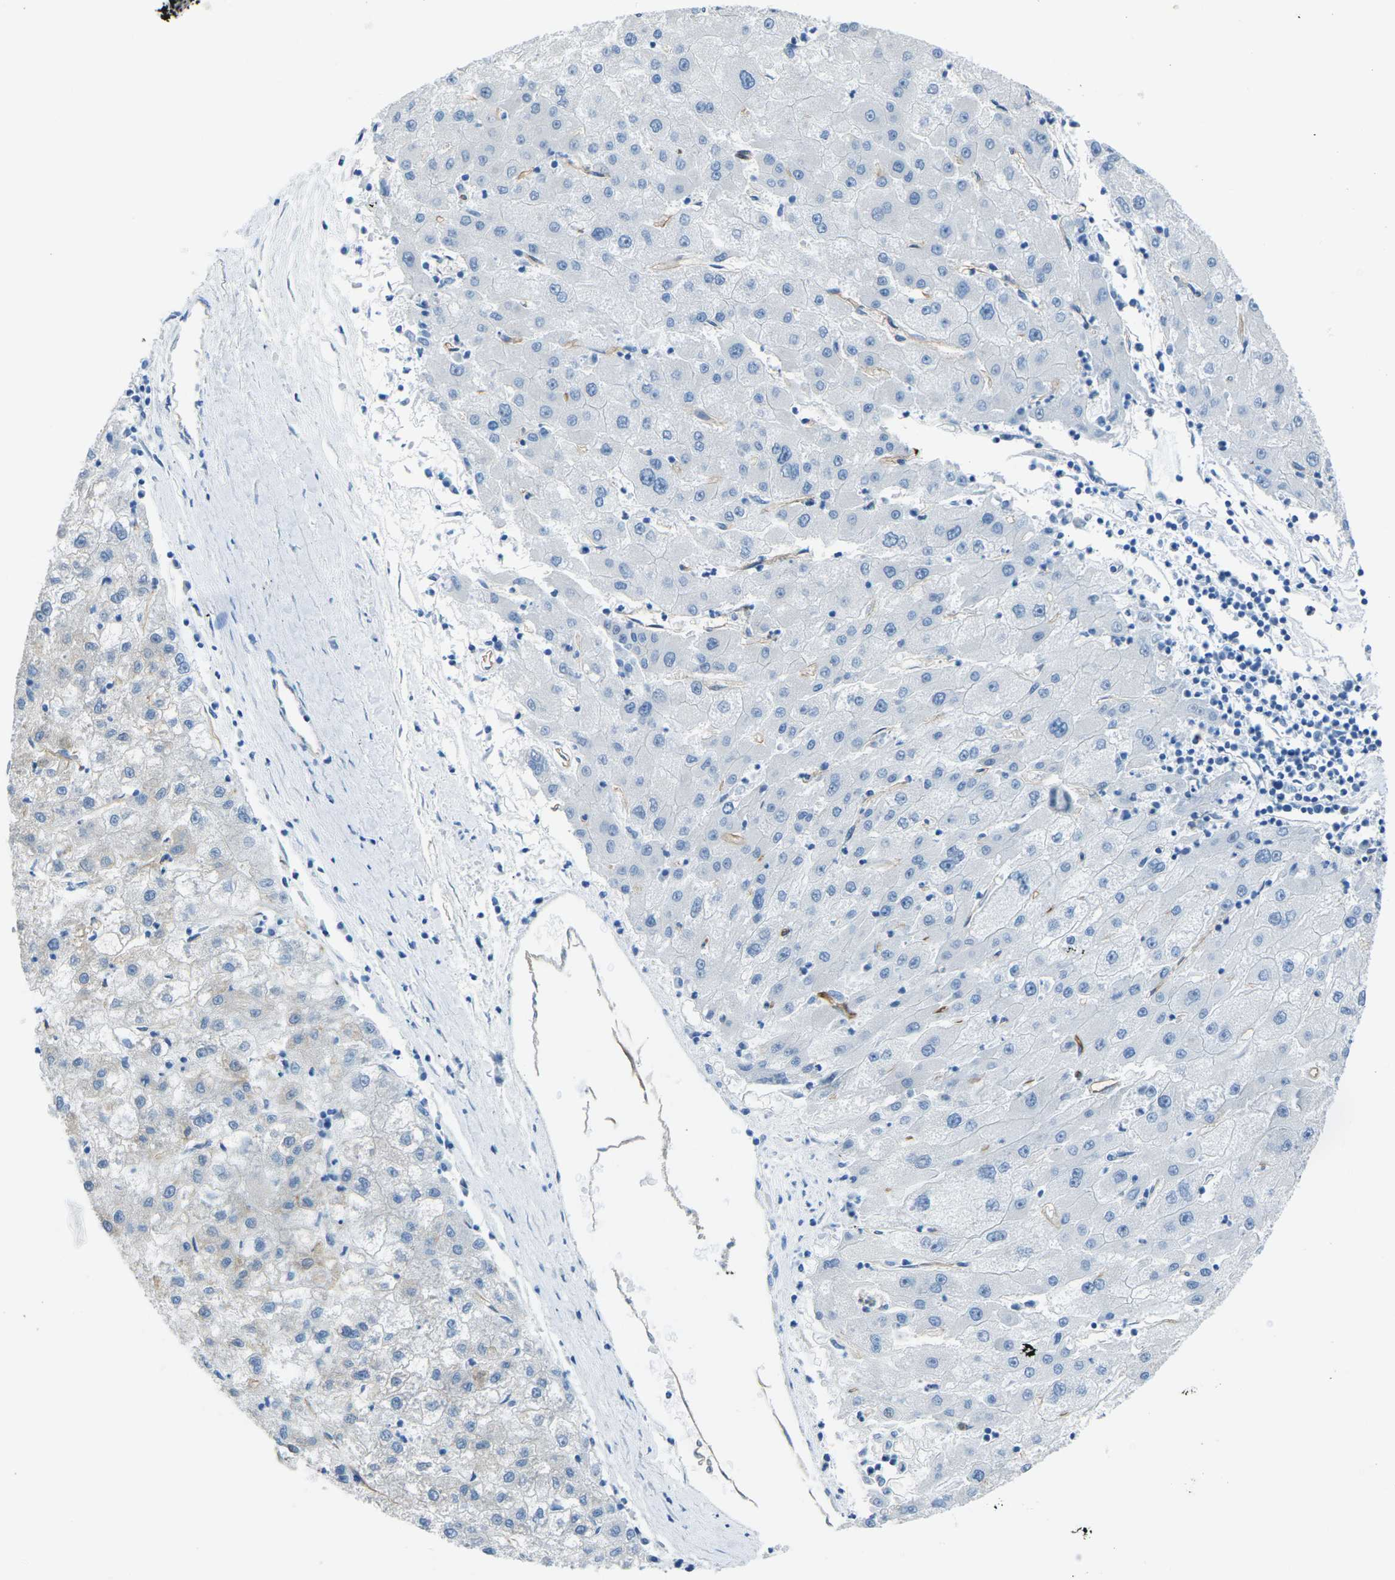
{"staining": {"intensity": "negative", "quantity": "none", "location": "none"}, "tissue": "liver cancer", "cell_type": "Tumor cells", "image_type": "cancer", "snomed": [{"axis": "morphology", "description": "Carcinoma, Hepatocellular, NOS"}, {"axis": "topography", "description": "Liver"}], "caption": "IHC photomicrograph of neoplastic tissue: human liver cancer stained with DAB (3,3'-diaminobenzidine) exhibits no significant protein expression in tumor cells.", "gene": "HSPA12B", "patient": {"sex": "male", "age": 72}}